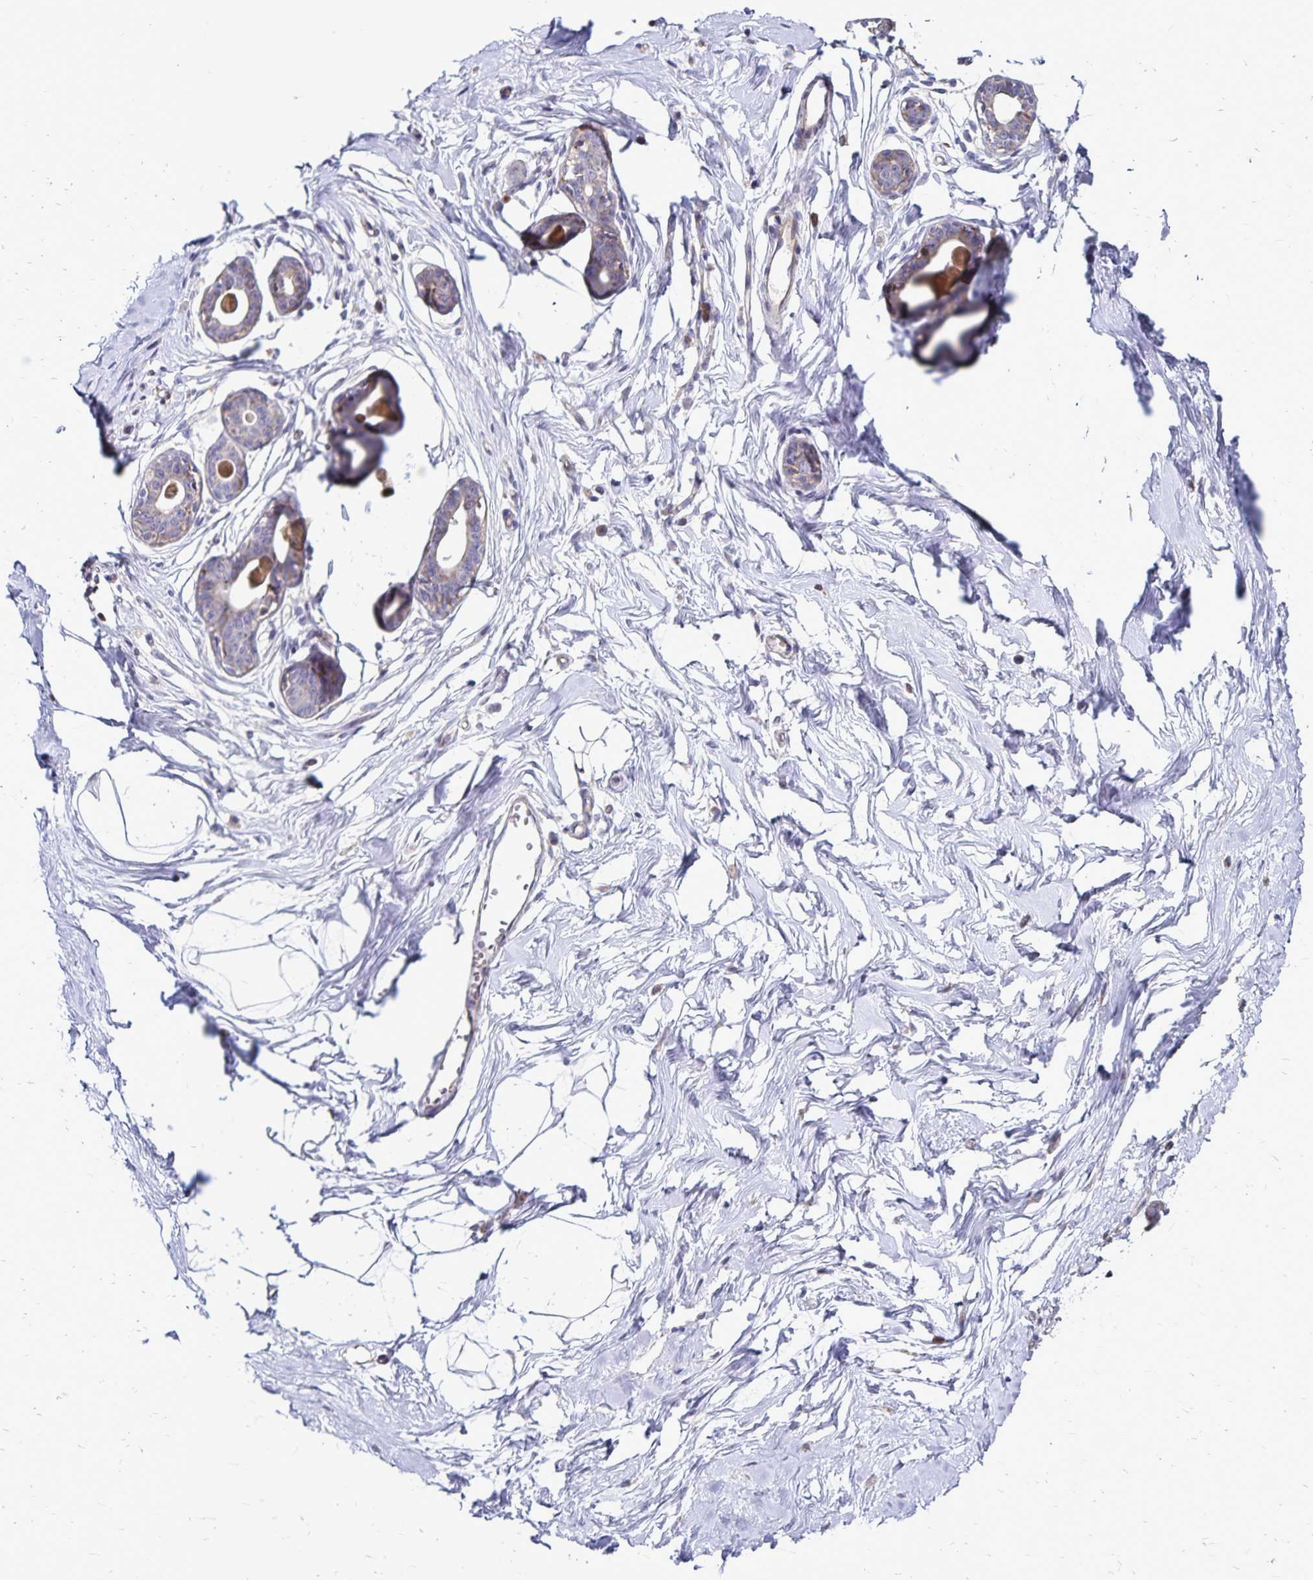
{"staining": {"intensity": "negative", "quantity": "none", "location": "none"}, "tissue": "breast", "cell_type": "Adipocytes", "image_type": "normal", "snomed": [{"axis": "morphology", "description": "Normal tissue, NOS"}, {"axis": "topography", "description": "Breast"}], "caption": "Breast was stained to show a protein in brown. There is no significant staining in adipocytes. (Stains: DAB (3,3'-diaminobenzidine) IHC with hematoxylin counter stain, Microscopy: brightfield microscopy at high magnification).", "gene": "NAGPA", "patient": {"sex": "female", "age": 45}}